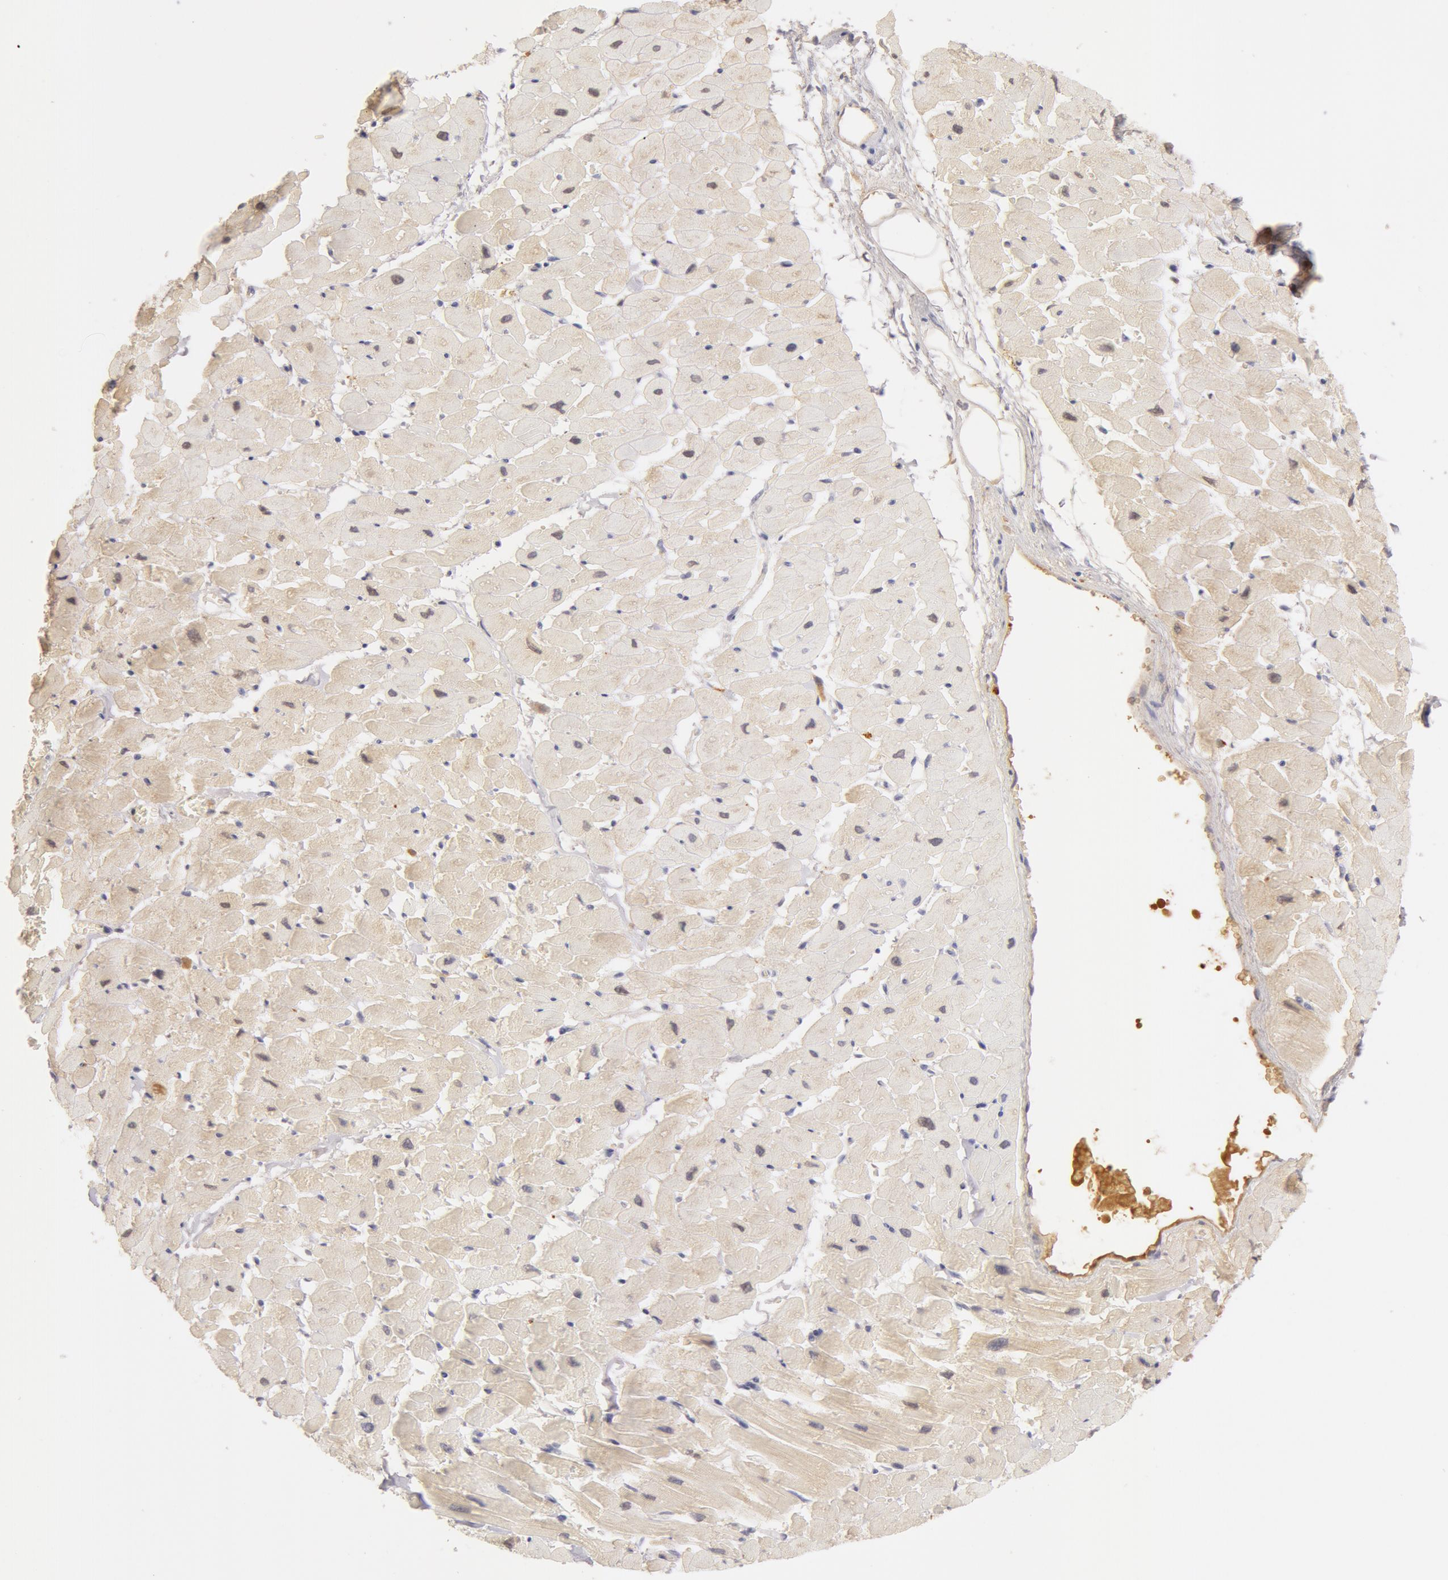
{"staining": {"intensity": "negative", "quantity": "none", "location": "none"}, "tissue": "heart muscle", "cell_type": "Cardiomyocytes", "image_type": "normal", "snomed": [{"axis": "morphology", "description": "Normal tissue, NOS"}, {"axis": "topography", "description": "Heart"}], "caption": "IHC of benign heart muscle demonstrates no staining in cardiomyocytes.", "gene": "AHSG", "patient": {"sex": "female", "age": 19}}